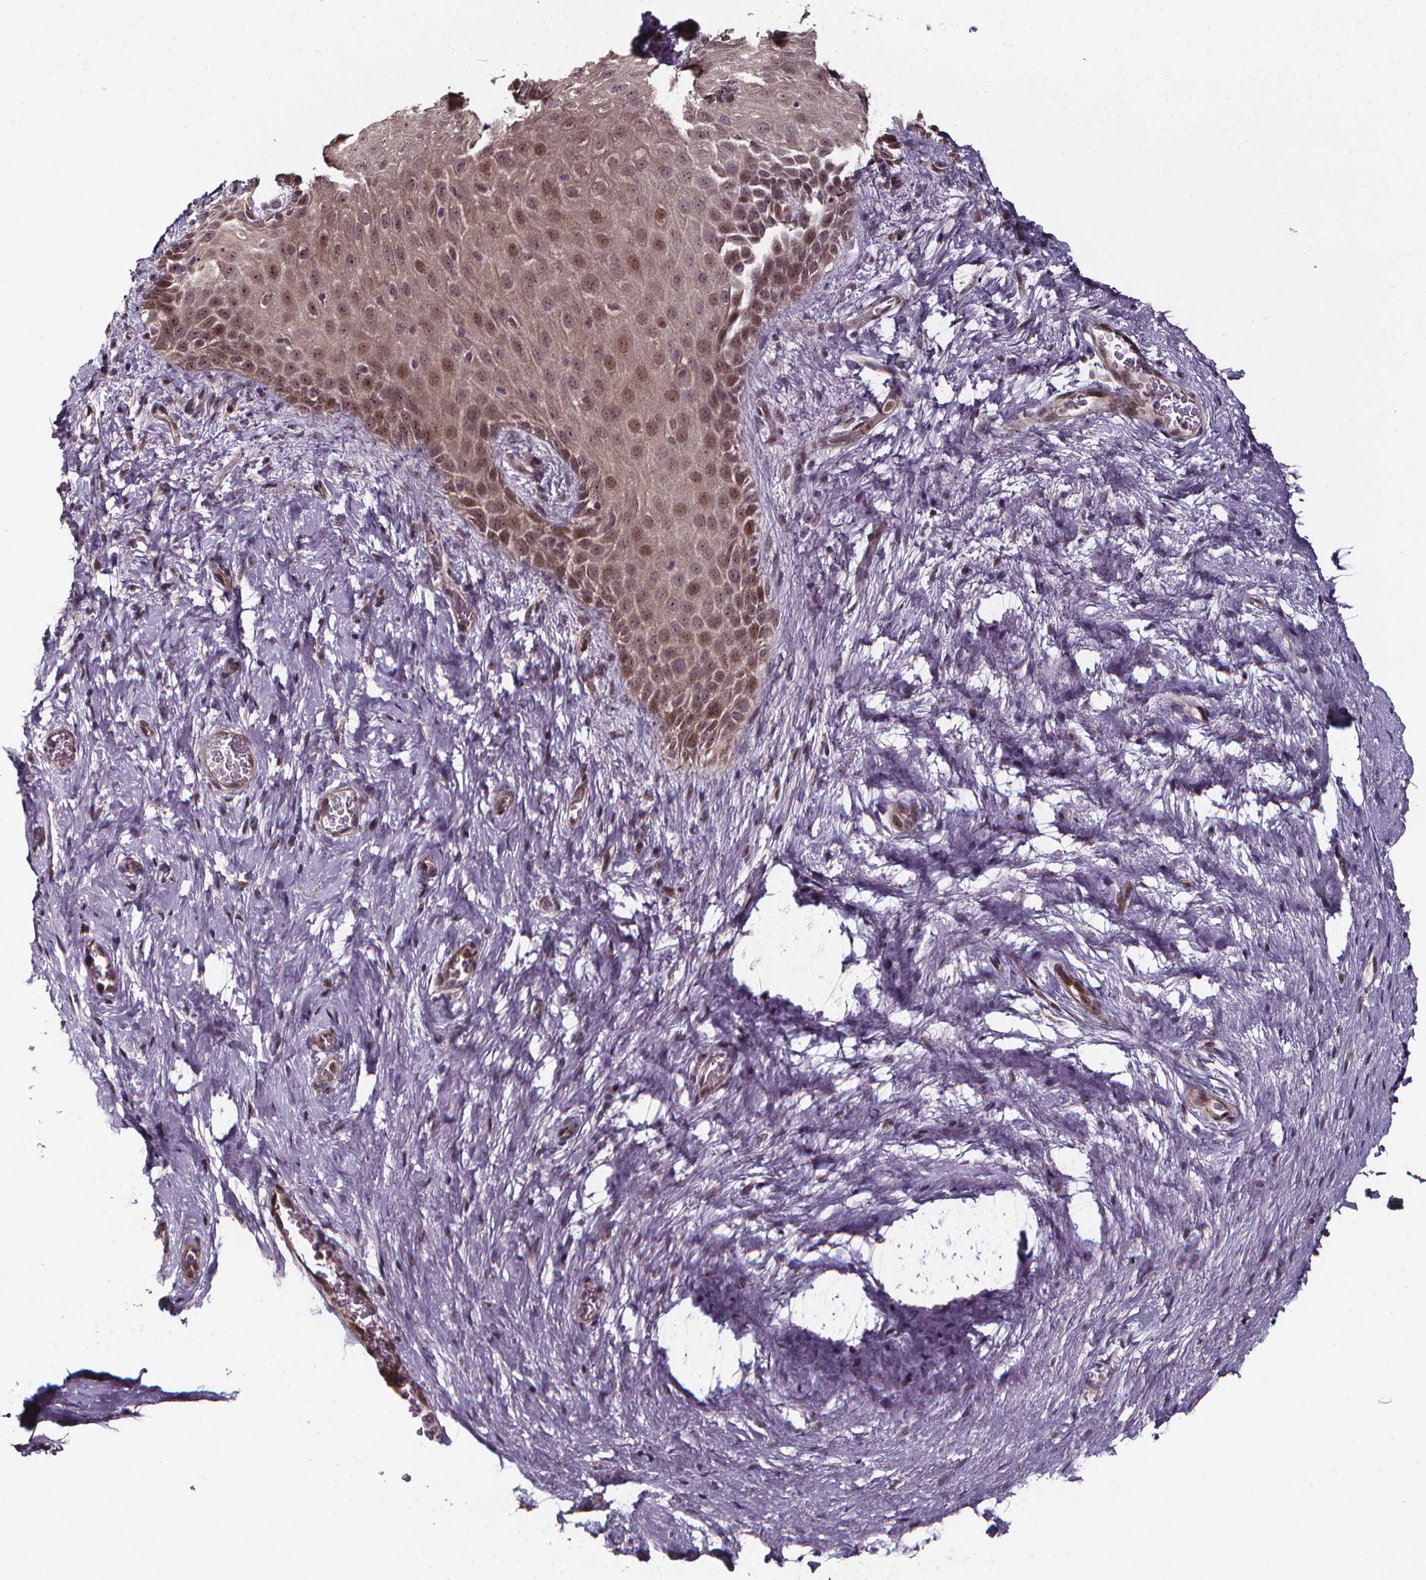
{"staining": {"intensity": "weak", "quantity": "25%-75%", "location": "nuclear"}, "tissue": "skin", "cell_type": "Epidermal cells", "image_type": "normal", "snomed": [{"axis": "morphology", "description": "Normal tissue, NOS"}, {"axis": "topography", "description": "Anal"}], "caption": "Weak nuclear positivity is identified in approximately 25%-75% of epidermal cells in unremarkable skin. (DAB IHC with brightfield microscopy, high magnification).", "gene": "DDIT3", "patient": {"sex": "female", "age": 46}}